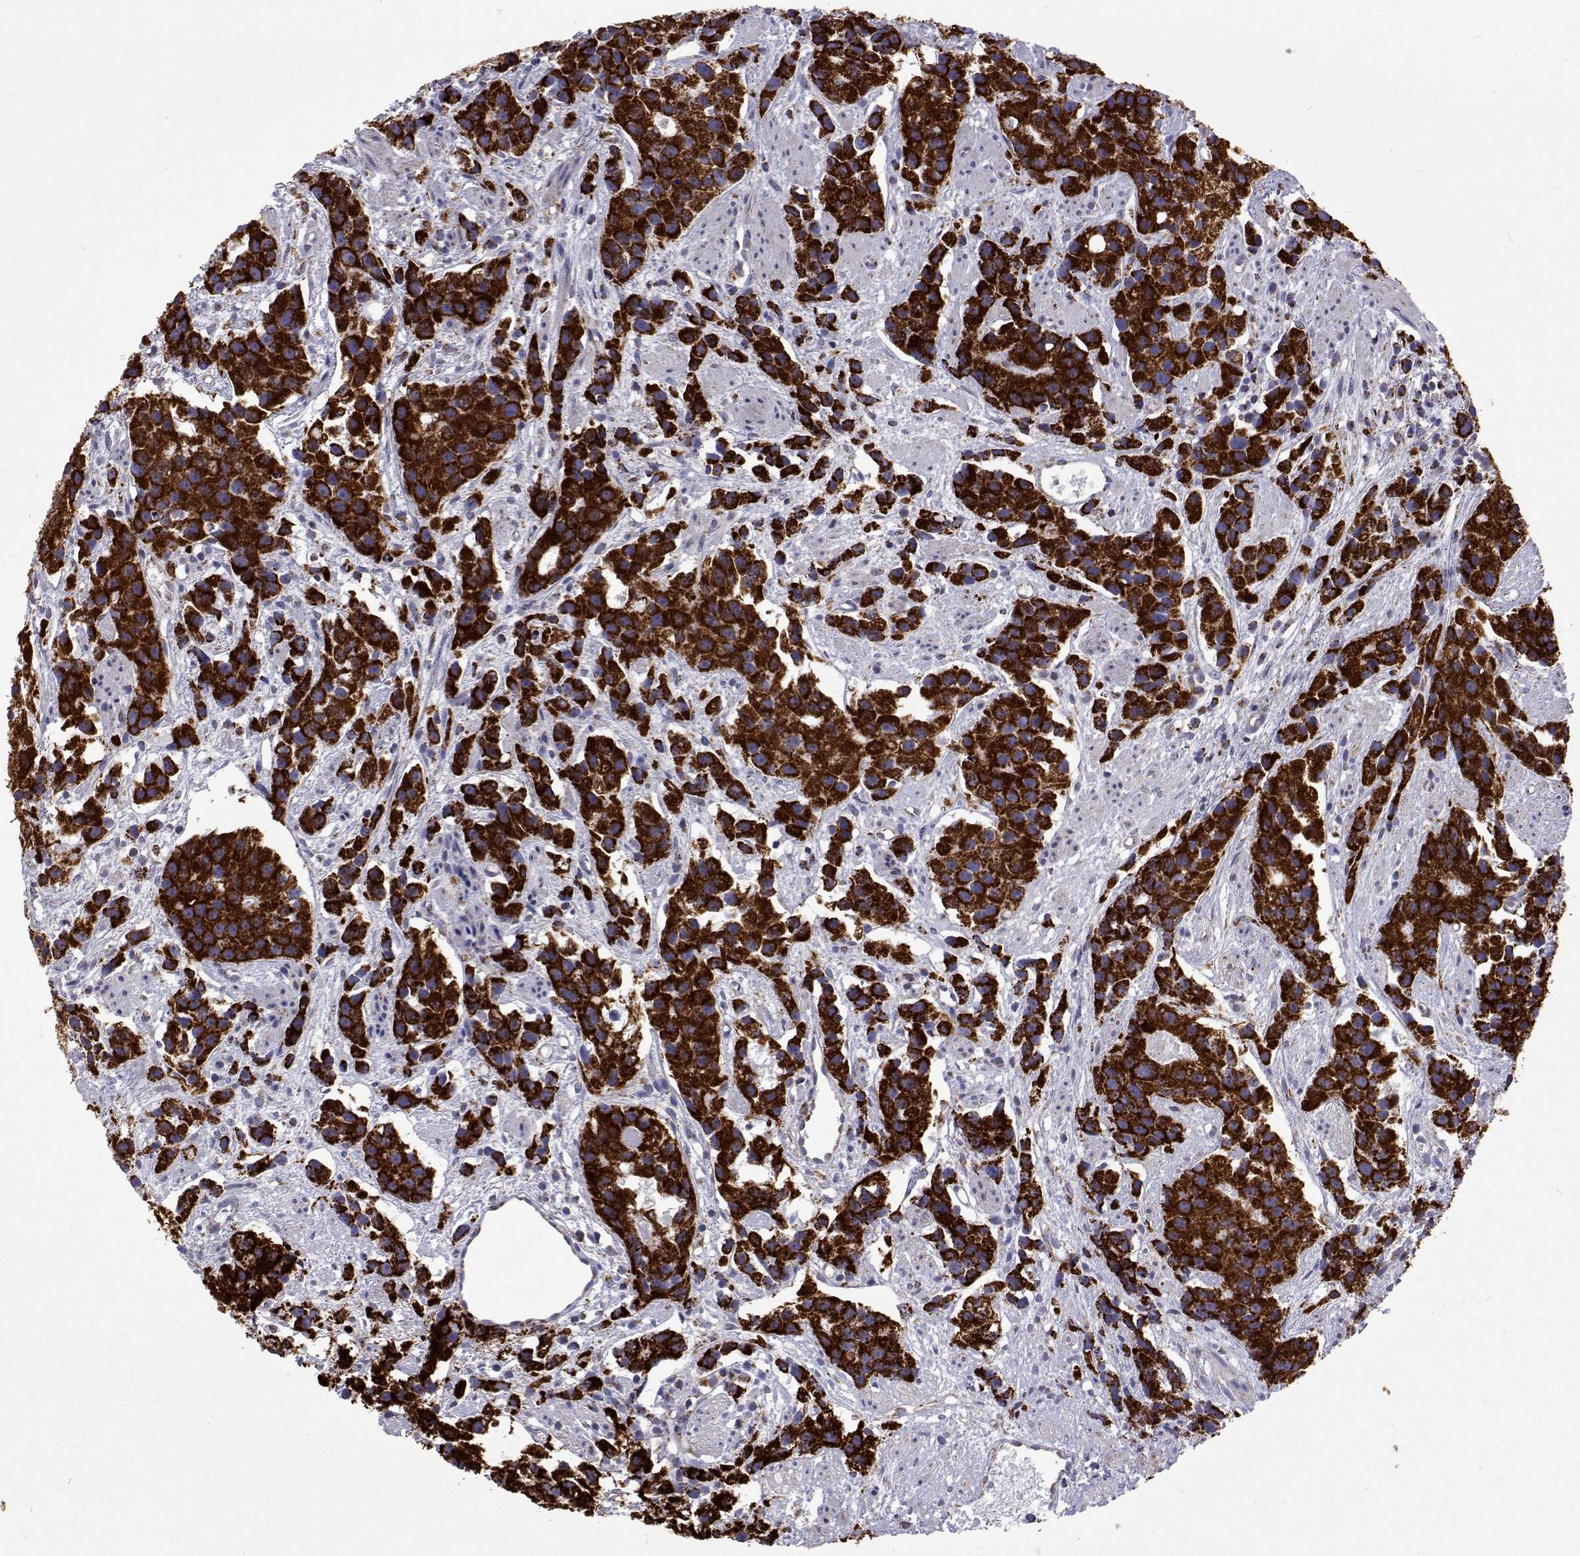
{"staining": {"intensity": "strong", "quantity": ">75%", "location": "cytoplasmic/membranous"}, "tissue": "prostate cancer", "cell_type": "Tumor cells", "image_type": "cancer", "snomed": [{"axis": "morphology", "description": "Adenocarcinoma, High grade"}, {"axis": "topography", "description": "Prostate"}], "caption": "Strong cytoplasmic/membranous positivity is appreciated in approximately >75% of tumor cells in prostate cancer.", "gene": "MCCC2", "patient": {"sex": "male", "age": 68}}